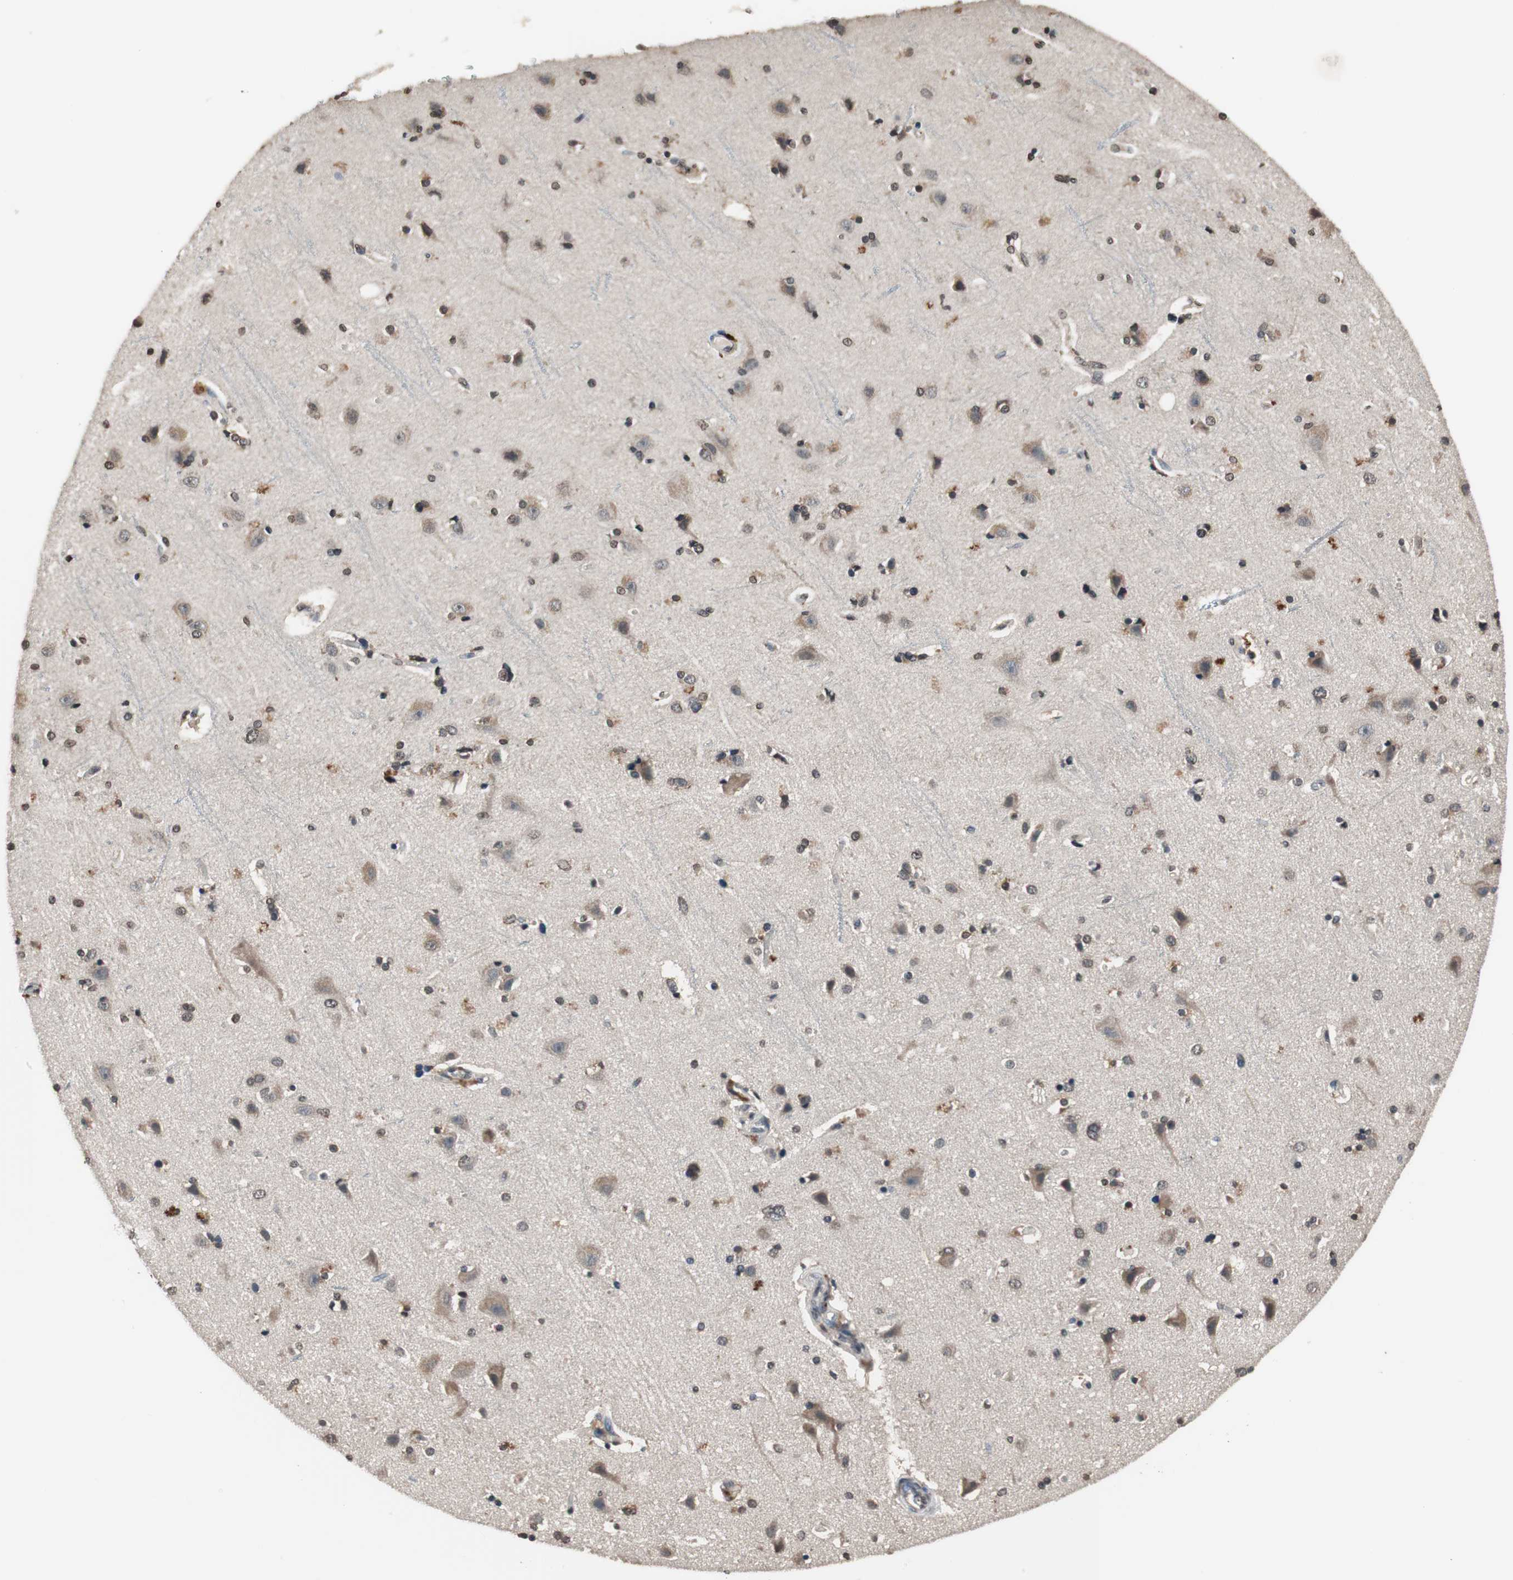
{"staining": {"intensity": "negative", "quantity": "none", "location": "none"}, "tissue": "cerebral cortex", "cell_type": "Endothelial cells", "image_type": "normal", "snomed": [{"axis": "morphology", "description": "Normal tissue, NOS"}, {"axis": "topography", "description": "Cerebral cortex"}], "caption": "High power microscopy image of an IHC image of benign cerebral cortex, revealing no significant expression in endothelial cells.", "gene": "GCLC", "patient": {"sex": "female", "age": 54}}